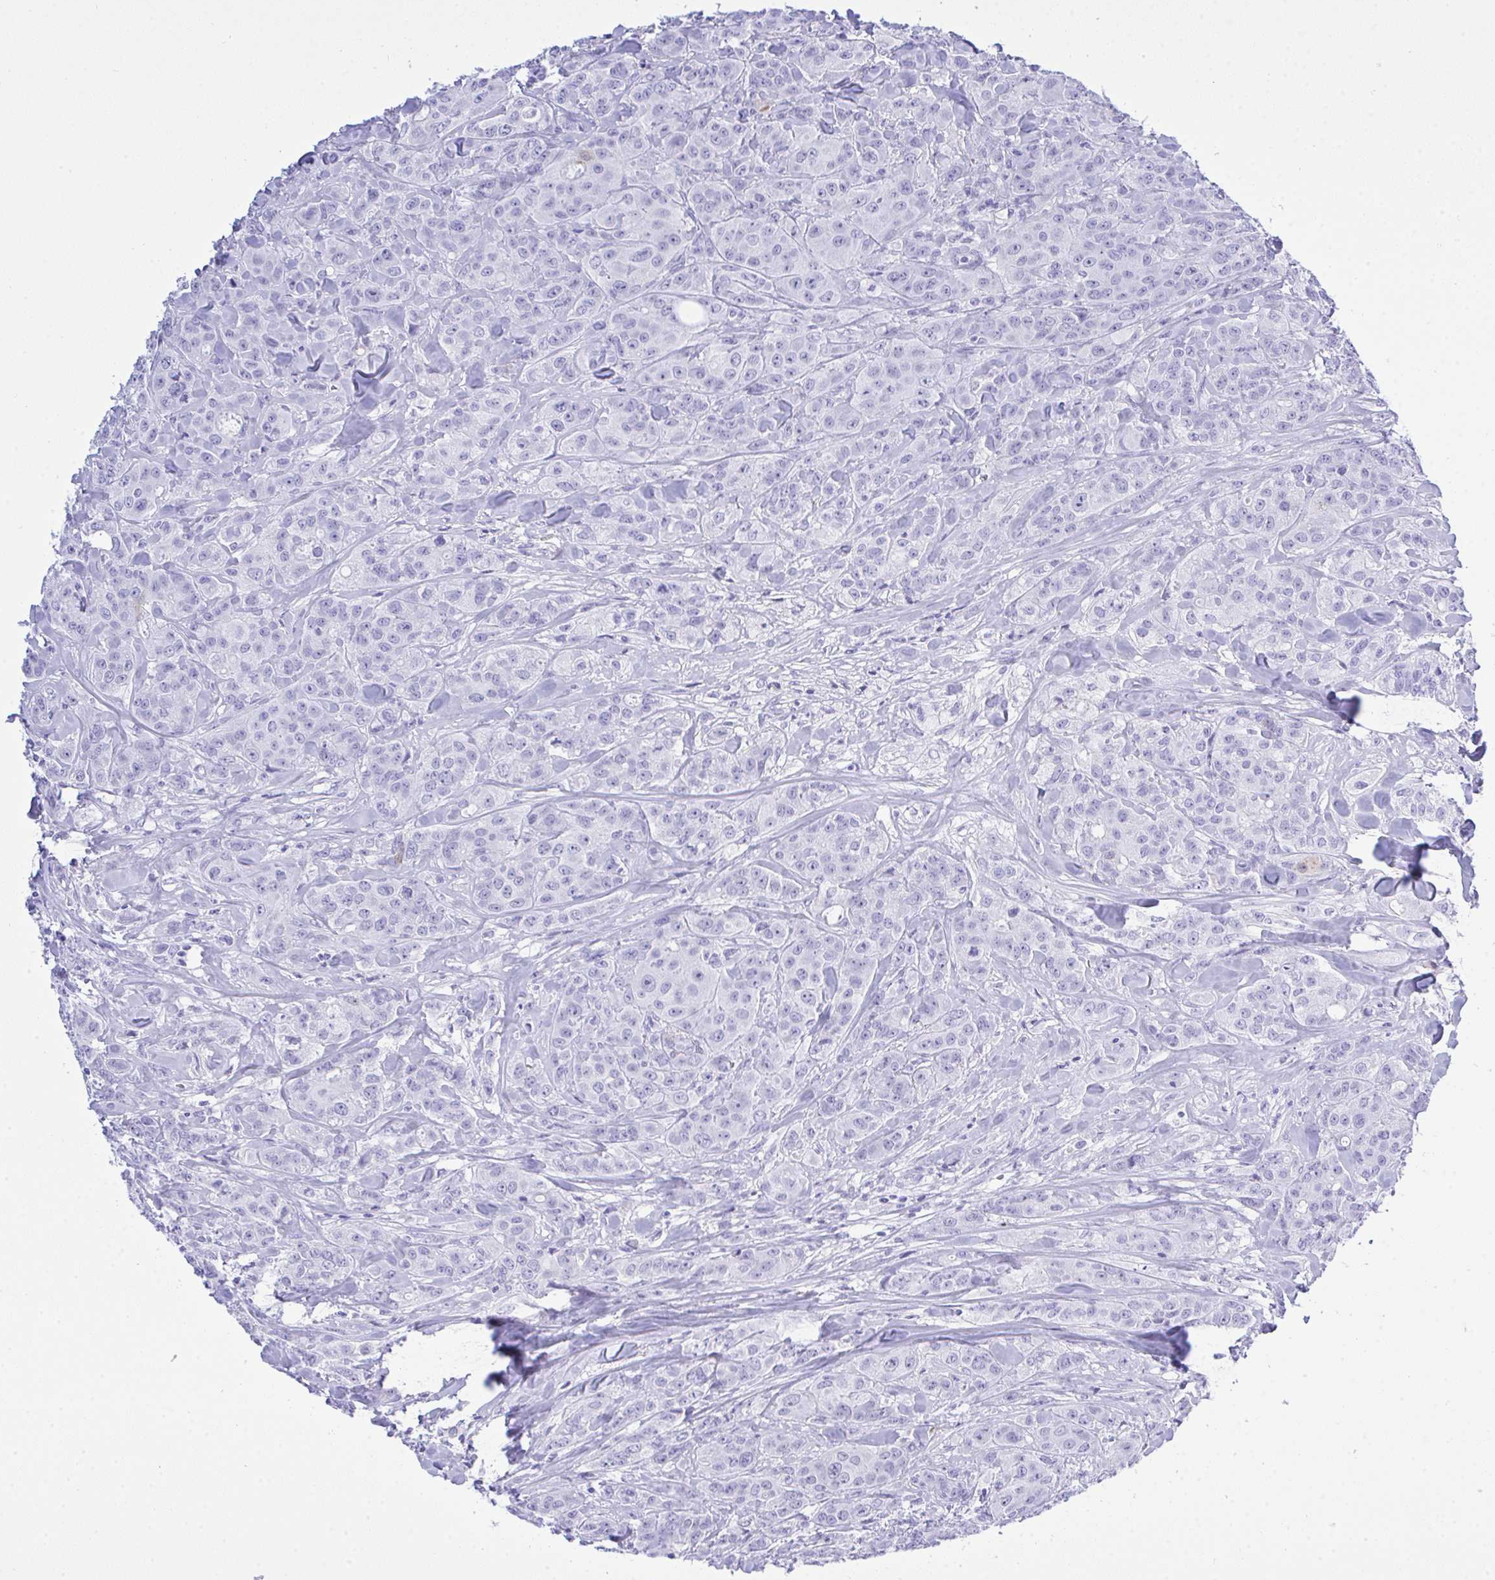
{"staining": {"intensity": "negative", "quantity": "none", "location": "none"}, "tissue": "breast cancer", "cell_type": "Tumor cells", "image_type": "cancer", "snomed": [{"axis": "morphology", "description": "Normal tissue, NOS"}, {"axis": "morphology", "description": "Duct carcinoma"}, {"axis": "topography", "description": "Breast"}], "caption": "Tumor cells are negative for brown protein staining in breast cancer (invasive ductal carcinoma).", "gene": "AKR1D1", "patient": {"sex": "female", "age": 43}}